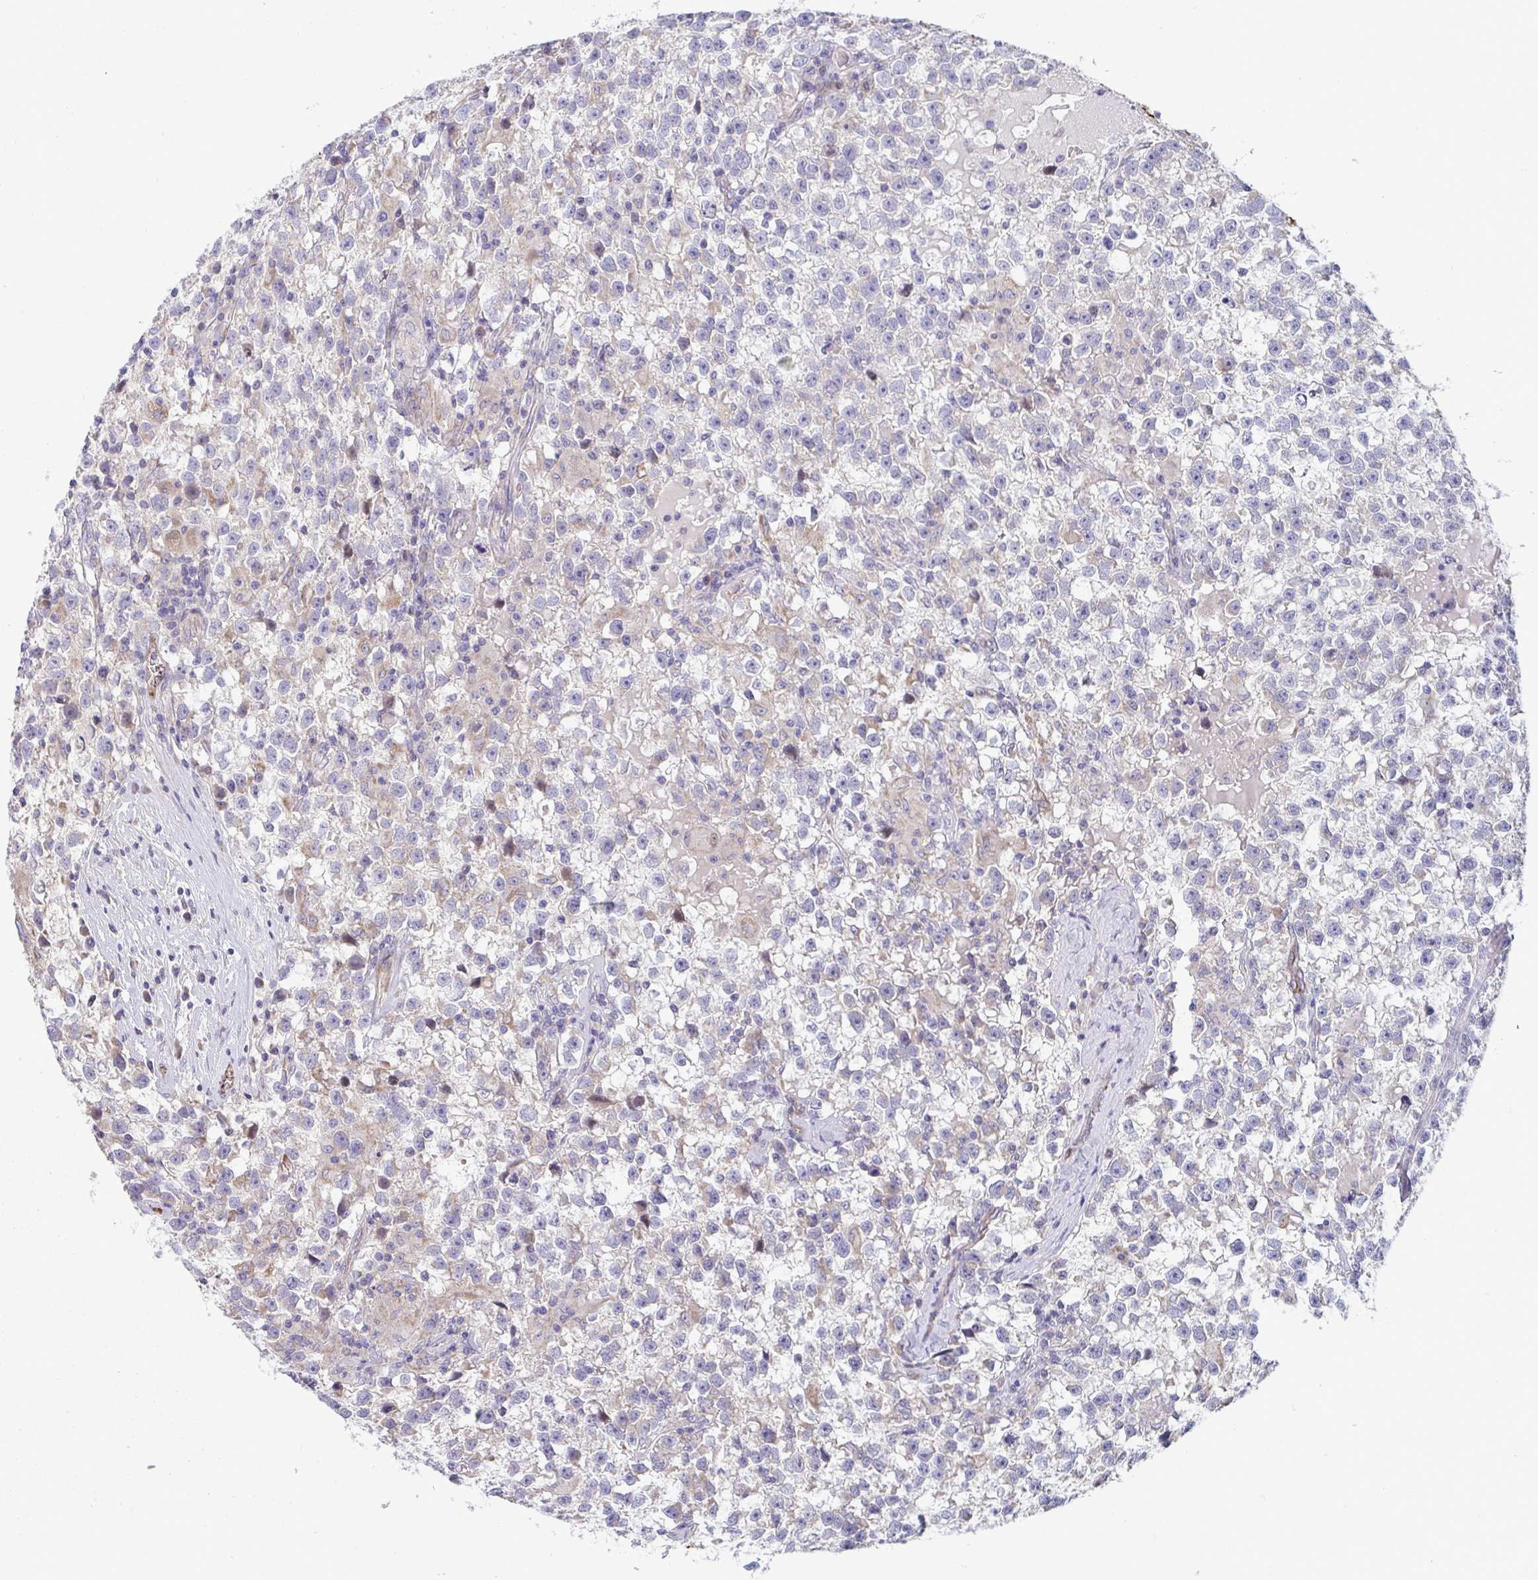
{"staining": {"intensity": "negative", "quantity": "none", "location": "none"}, "tissue": "testis cancer", "cell_type": "Tumor cells", "image_type": "cancer", "snomed": [{"axis": "morphology", "description": "Seminoma, NOS"}, {"axis": "topography", "description": "Testis"}], "caption": "Immunohistochemical staining of human testis cancer (seminoma) shows no significant staining in tumor cells.", "gene": "IL37", "patient": {"sex": "male", "age": 31}}